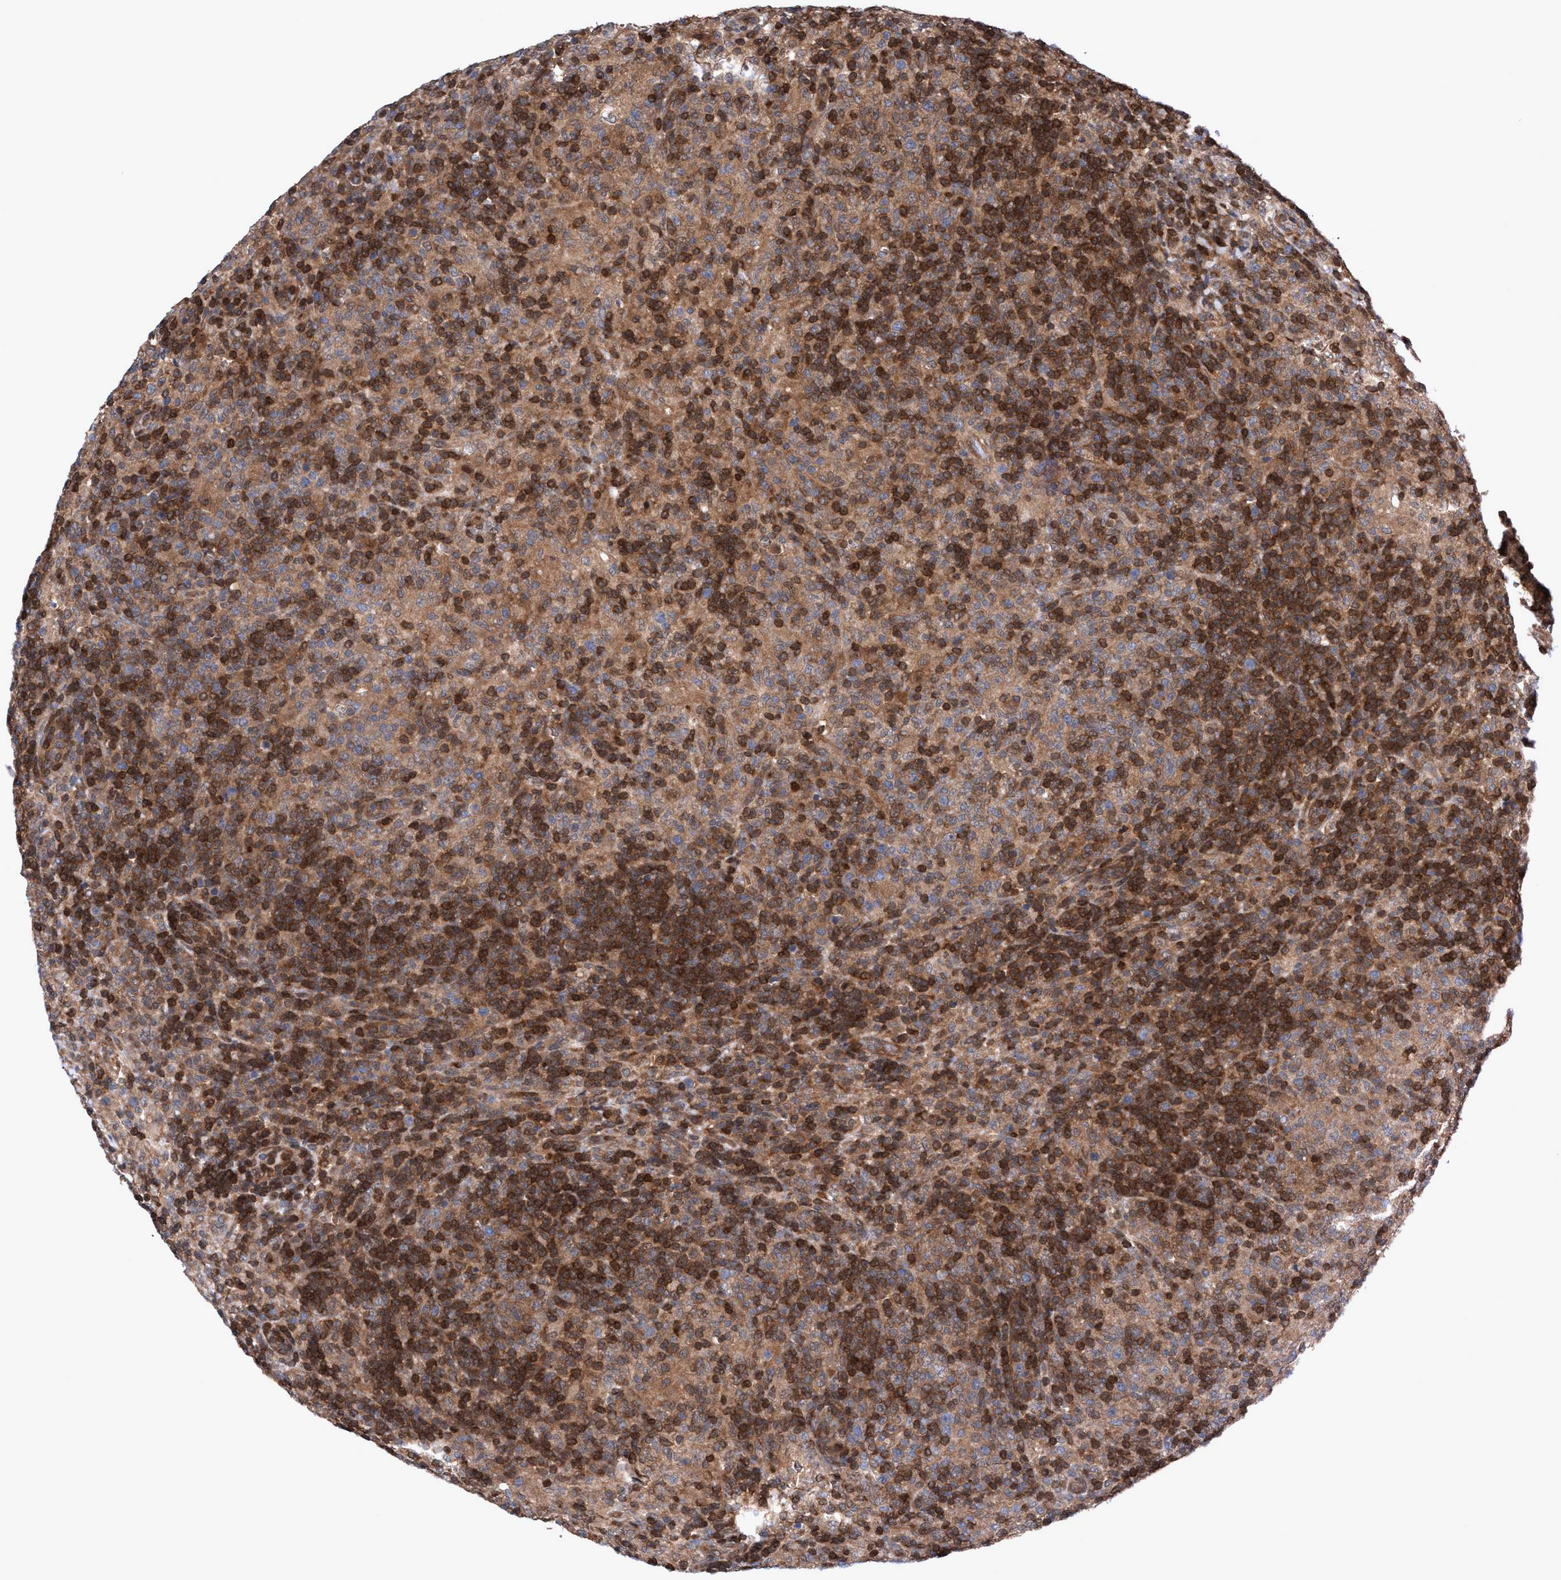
{"staining": {"intensity": "moderate", "quantity": ">75%", "location": "cytoplasmic/membranous"}, "tissue": "lymphoma", "cell_type": "Tumor cells", "image_type": "cancer", "snomed": [{"axis": "morphology", "description": "Hodgkin's disease, NOS"}, {"axis": "topography", "description": "Lymph node"}], "caption": "Immunohistochemistry (IHC) (DAB (3,3'-diaminobenzidine)) staining of human Hodgkin's disease shows moderate cytoplasmic/membranous protein expression in approximately >75% of tumor cells. (brown staining indicates protein expression, while blue staining denotes nuclei).", "gene": "GLOD4", "patient": {"sex": "male", "age": 70}}